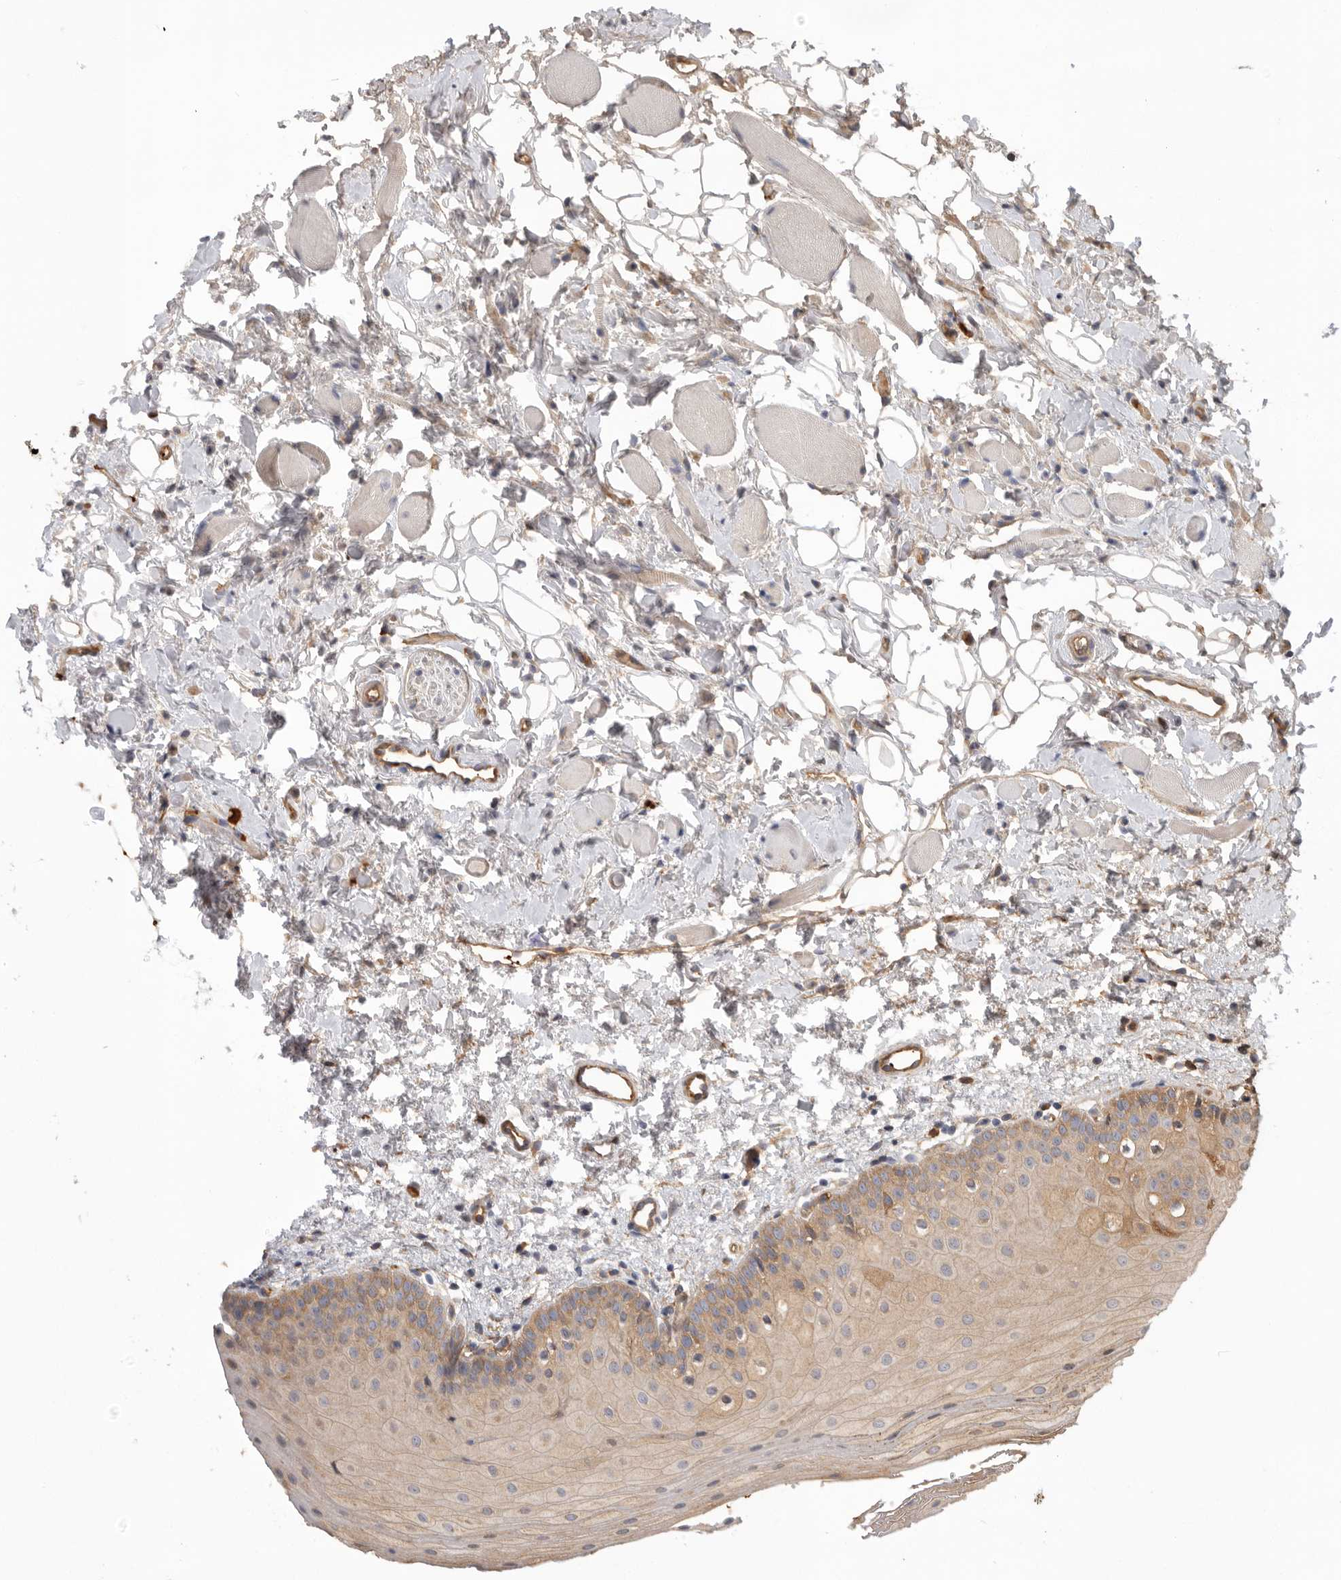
{"staining": {"intensity": "moderate", "quantity": ">75%", "location": "cytoplasmic/membranous"}, "tissue": "oral mucosa", "cell_type": "Squamous epithelial cells", "image_type": "normal", "snomed": [{"axis": "morphology", "description": "Normal tissue, NOS"}, {"axis": "topography", "description": "Oral tissue"}], "caption": "Immunohistochemistry (DAB) staining of benign oral mucosa shows moderate cytoplasmic/membranous protein positivity in approximately >75% of squamous epithelial cells.", "gene": "CDC42BPB", "patient": {"sex": "male", "age": 28}}